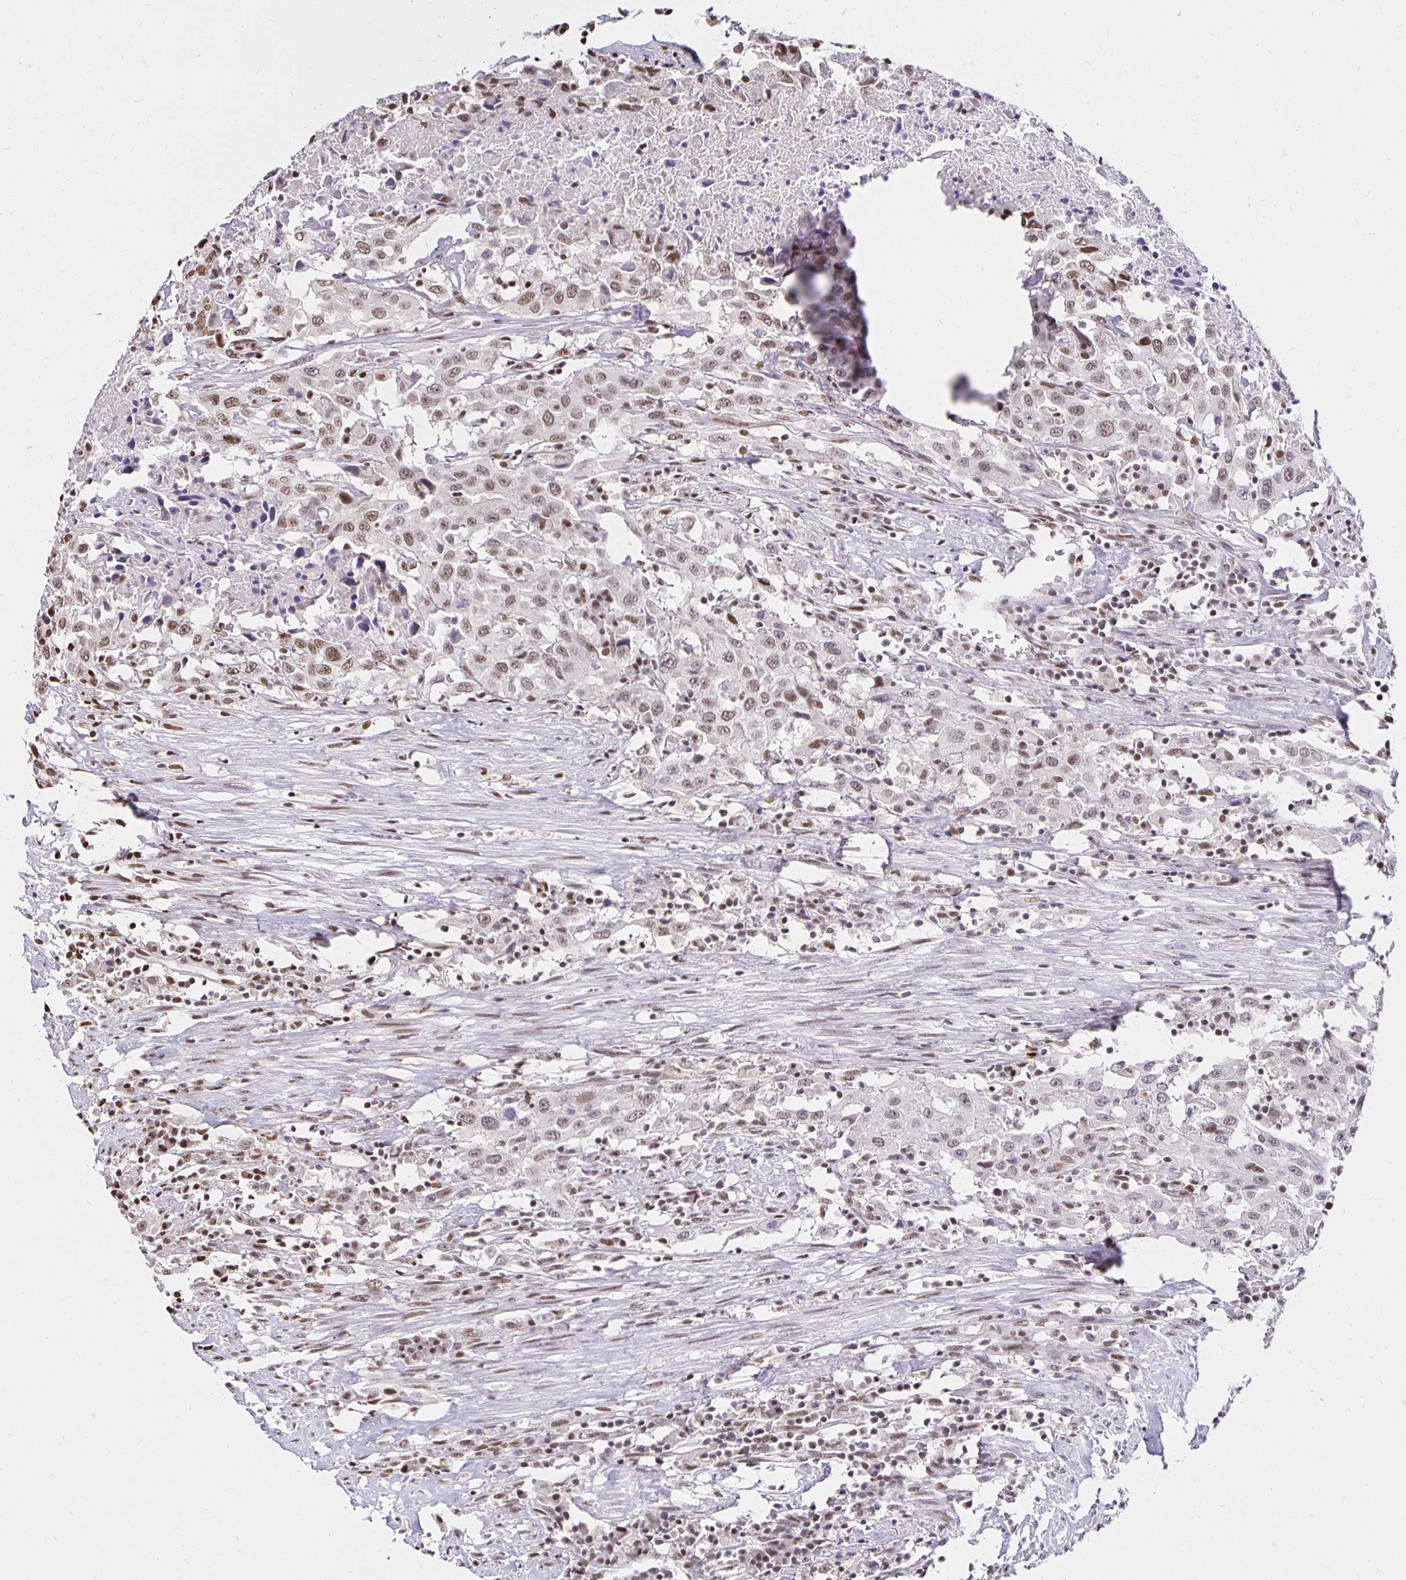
{"staining": {"intensity": "moderate", "quantity": "25%-75%", "location": "nuclear"}, "tissue": "urothelial cancer", "cell_type": "Tumor cells", "image_type": "cancer", "snomed": [{"axis": "morphology", "description": "Urothelial carcinoma, High grade"}, {"axis": "topography", "description": "Urinary bladder"}], "caption": "This micrograph displays immunohistochemistry (IHC) staining of high-grade urothelial carcinoma, with medium moderate nuclear staining in about 25%-75% of tumor cells.", "gene": "ZNF579", "patient": {"sex": "male", "age": 61}}